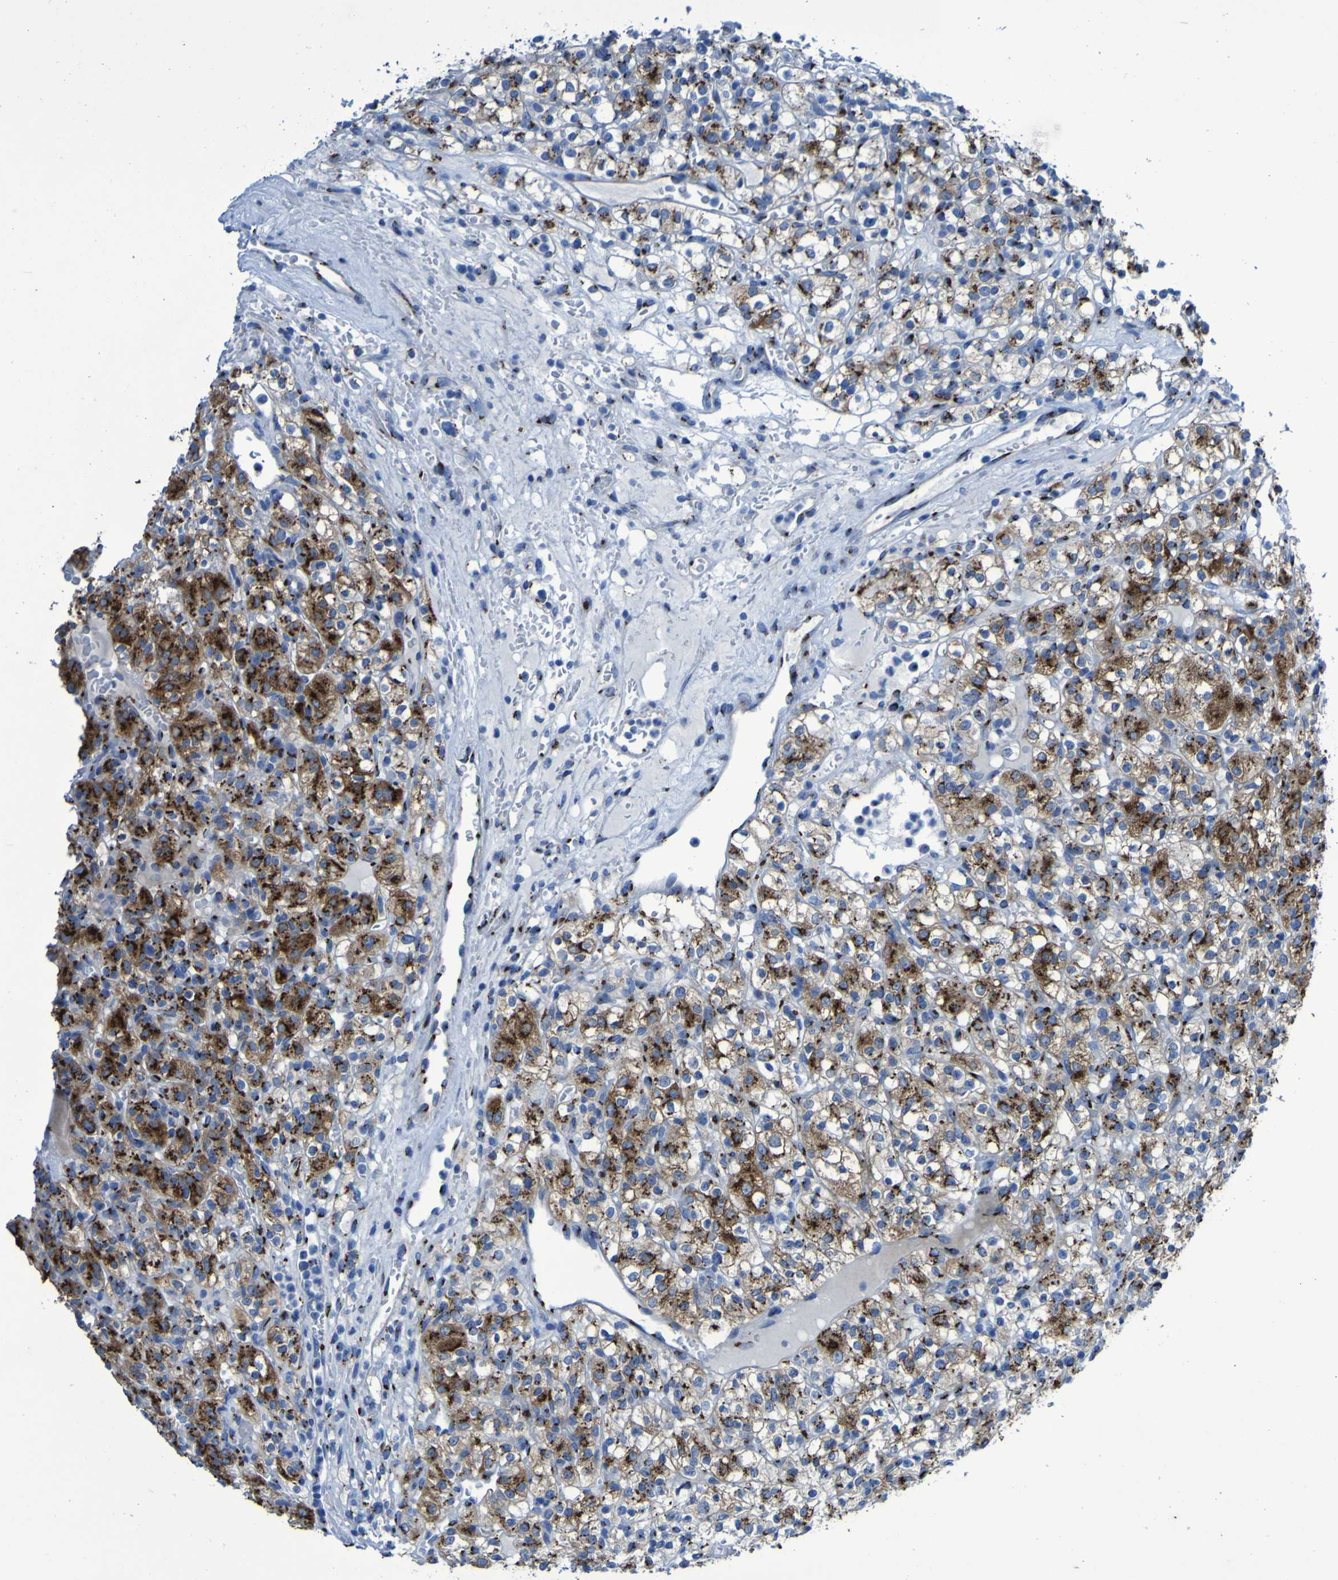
{"staining": {"intensity": "strong", "quantity": ">75%", "location": "cytoplasmic/membranous"}, "tissue": "renal cancer", "cell_type": "Tumor cells", "image_type": "cancer", "snomed": [{"axis": "morphology", "description": "Normal tissue, NOS"}, {"axis": "morphology", "description": "Adenocarcinoma, NOS"}, {"axis": "topography", "description": "Kidney"}], "caption": "Tumor cells reveal high levels of strong cytoplasmic/membranous expression in approximately >75% of cells in human adenocarcinoma (renal).", "gene": "GOLM1", "patient": {"sex": "female", "age": 72}}